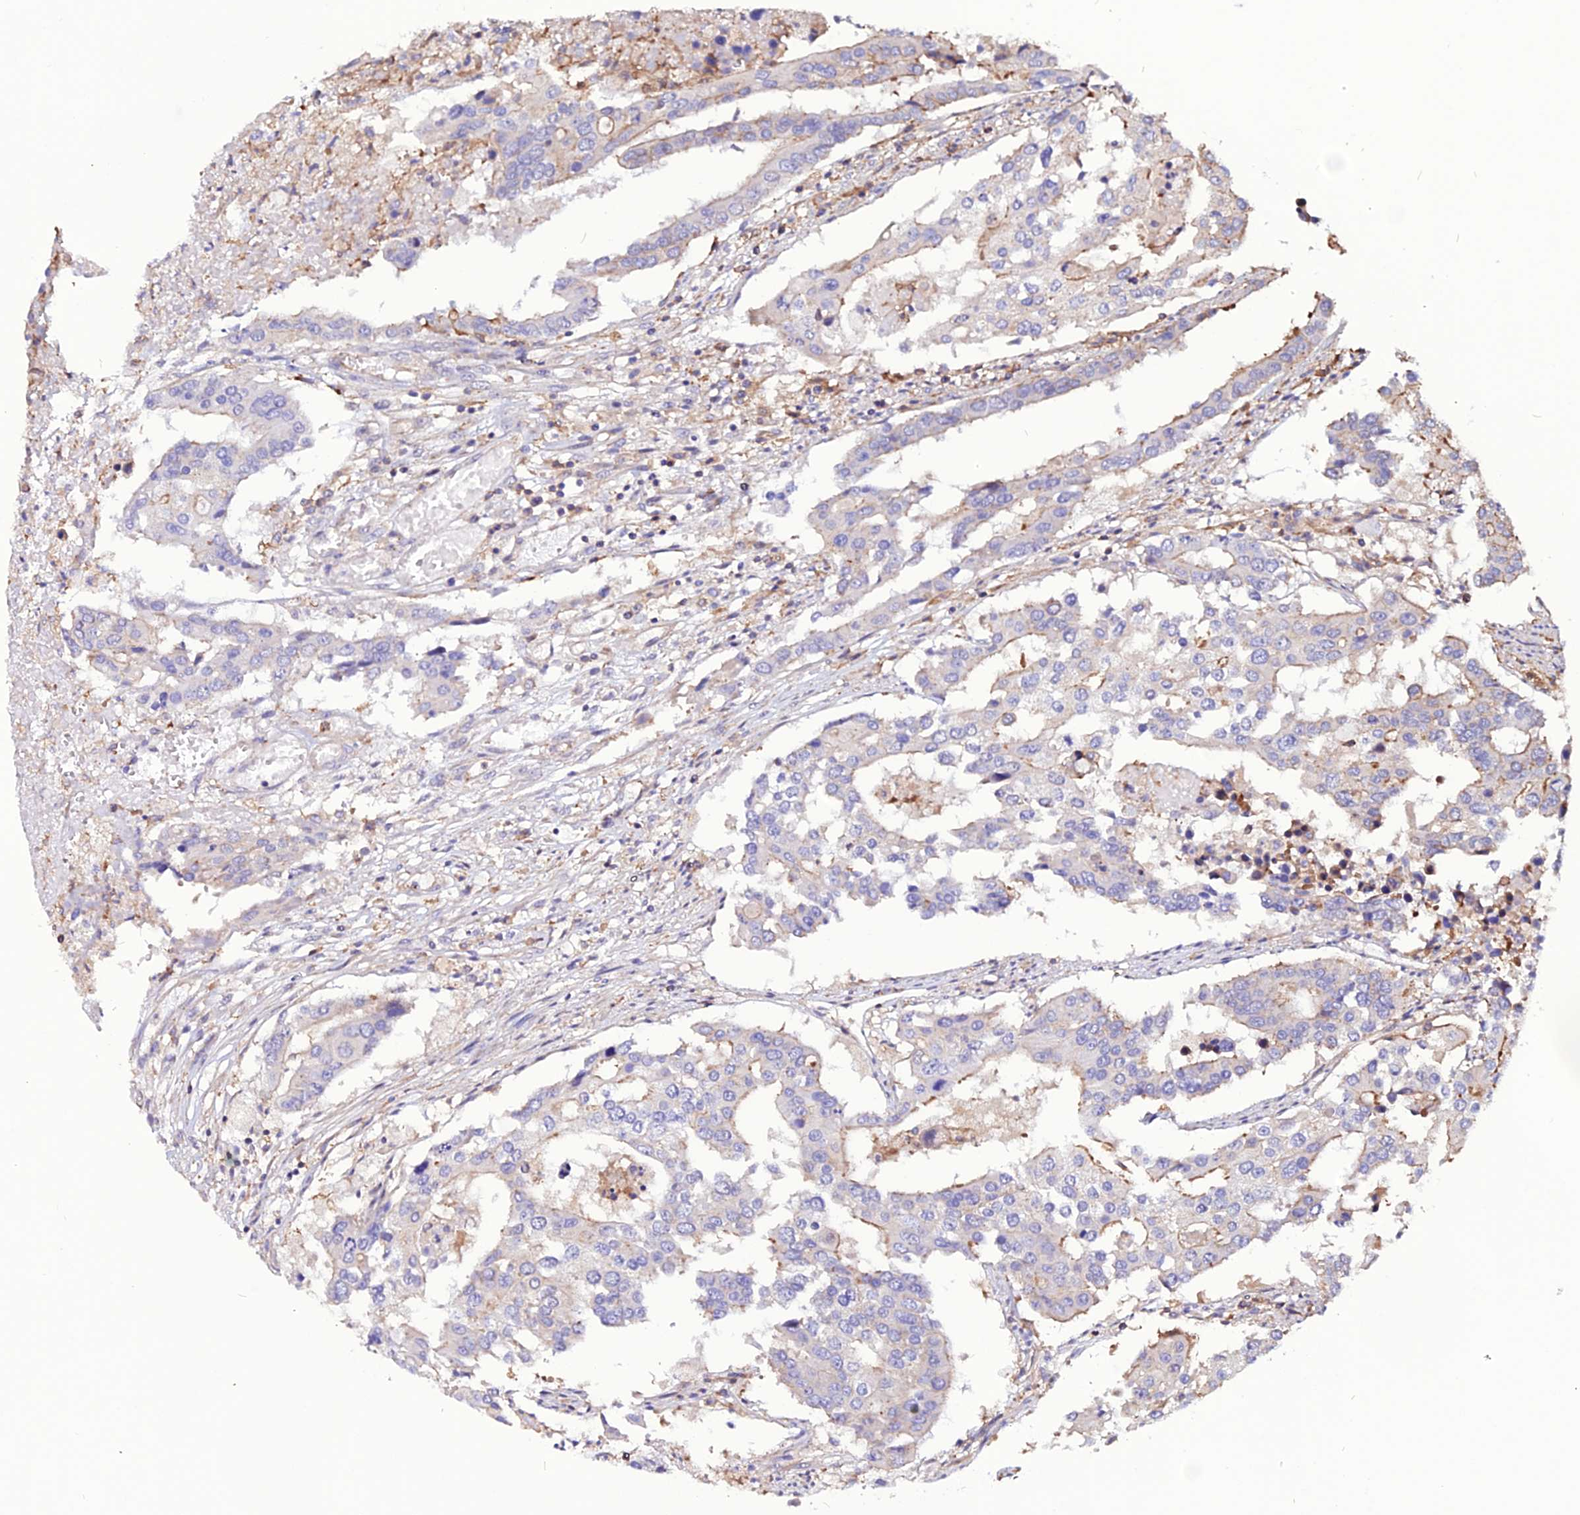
{"staining": {"intensity": "negative", "quantity": "none", "location": "none"}, "tissue": "colorectal cancer", "cell_type": "Tumor cells", "image_type": "cancer", "snomed": [{"axis": "morphology", "description": "Adenocarcinoma, NOS"}, {"axis": "topography", "description": "Colon"}], "caption": "This is an IHC image of adenocarcinoma (colorectal). There is no positivity in tumor cells.", "gene": "USP17L15", "patient": {"sex": "male", "age": 77}}